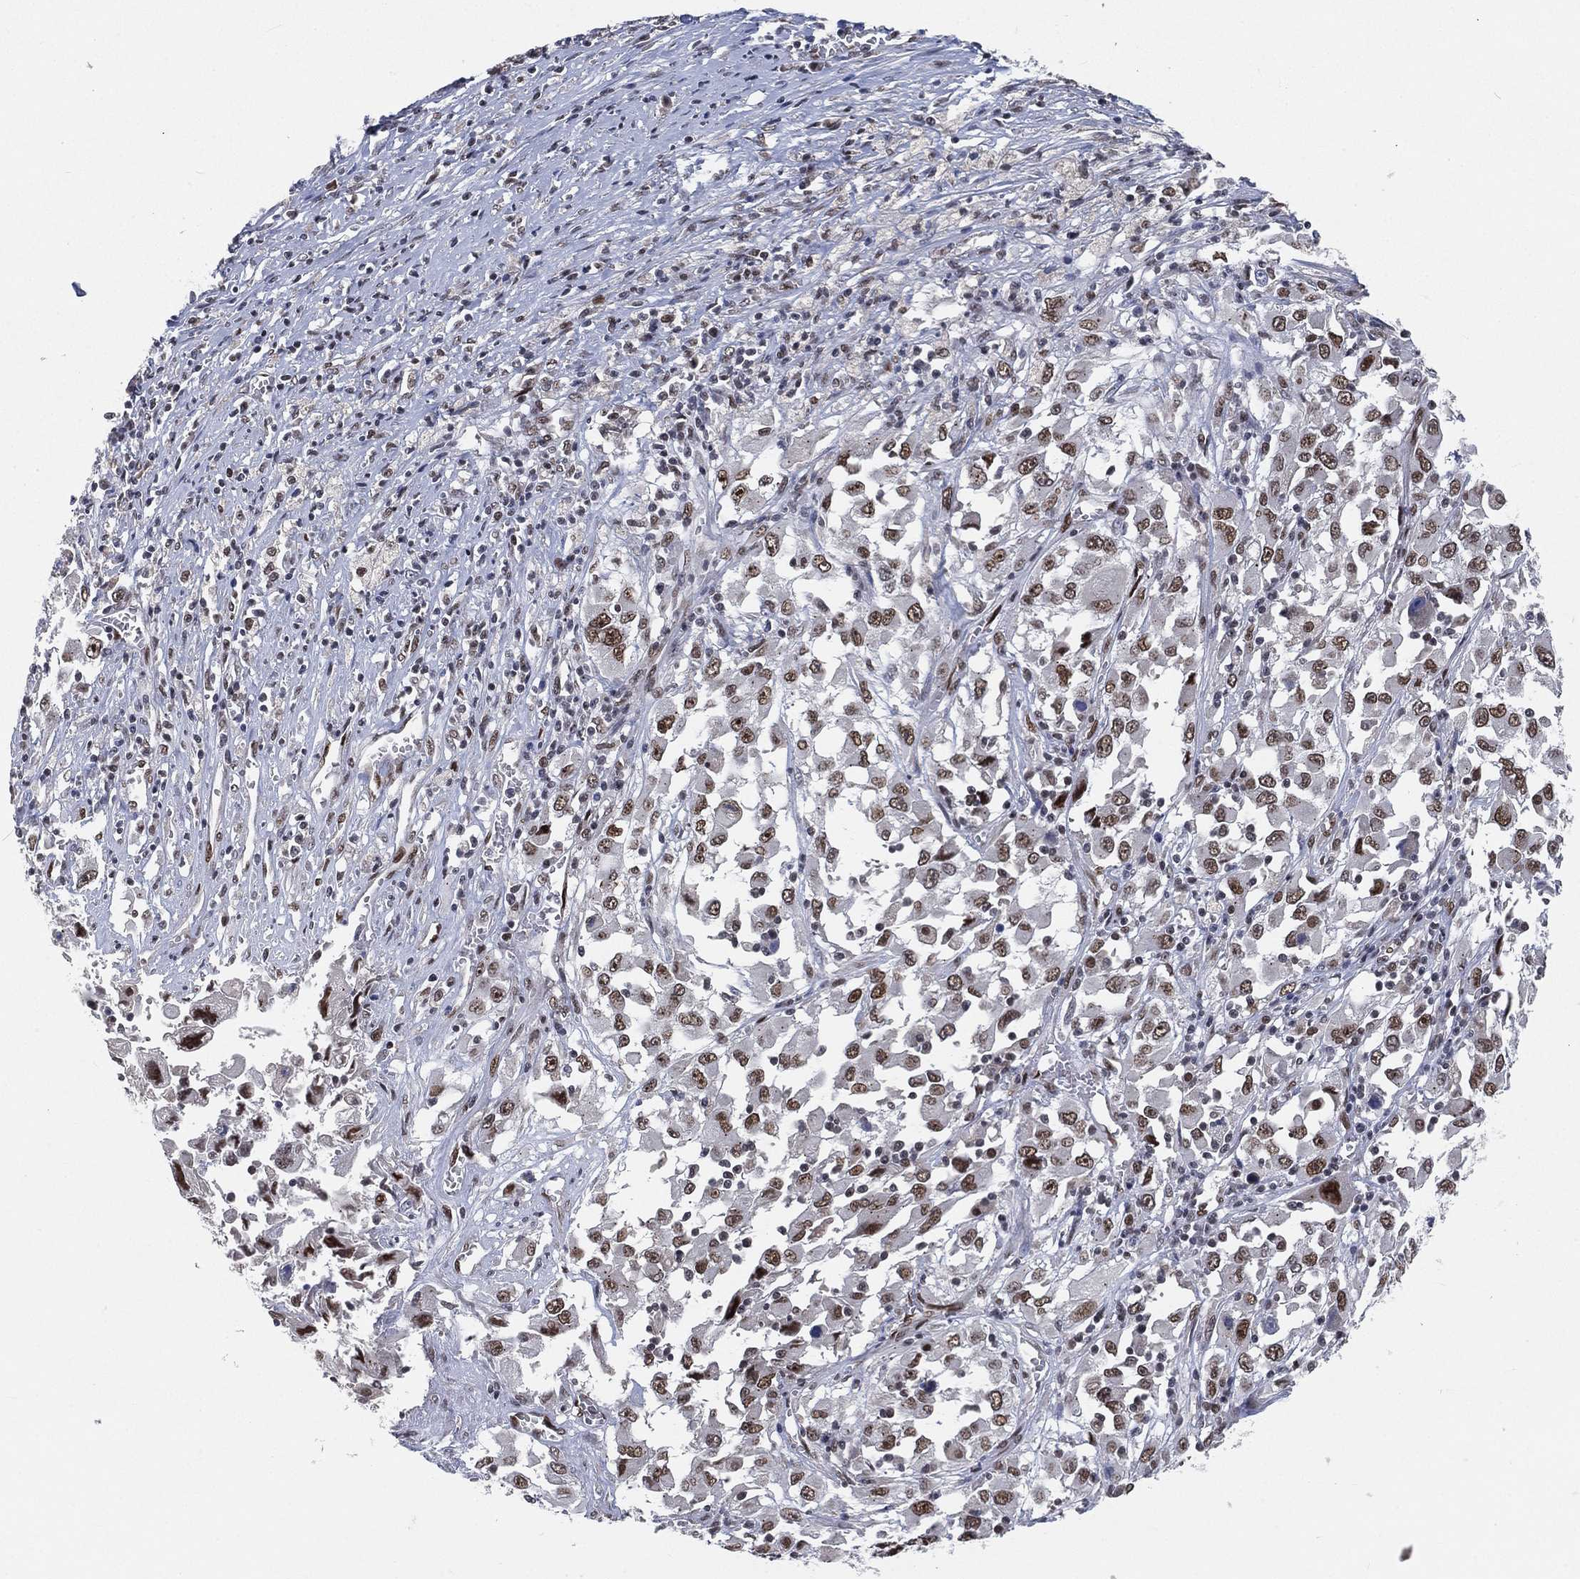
{"staining": {"intensity": "weak", "quantity": "<25%", "location": "nuclear"}, "tissue": "melanoma", "cell_type": "Tumor cells", "image_type": "cancer", "snomed": [{"axis": "morphology", "description": "Malignant melanoma, Metastatic site"}, {"axis": "topography", "description": "Soft tissue"}], "caption": "The histopathology image exhibits no significant expression in tumor cells of malignant melanoma (metastatic site).", "gene": "YLPM1", "patient": {"sex": "male", "age": 50}}